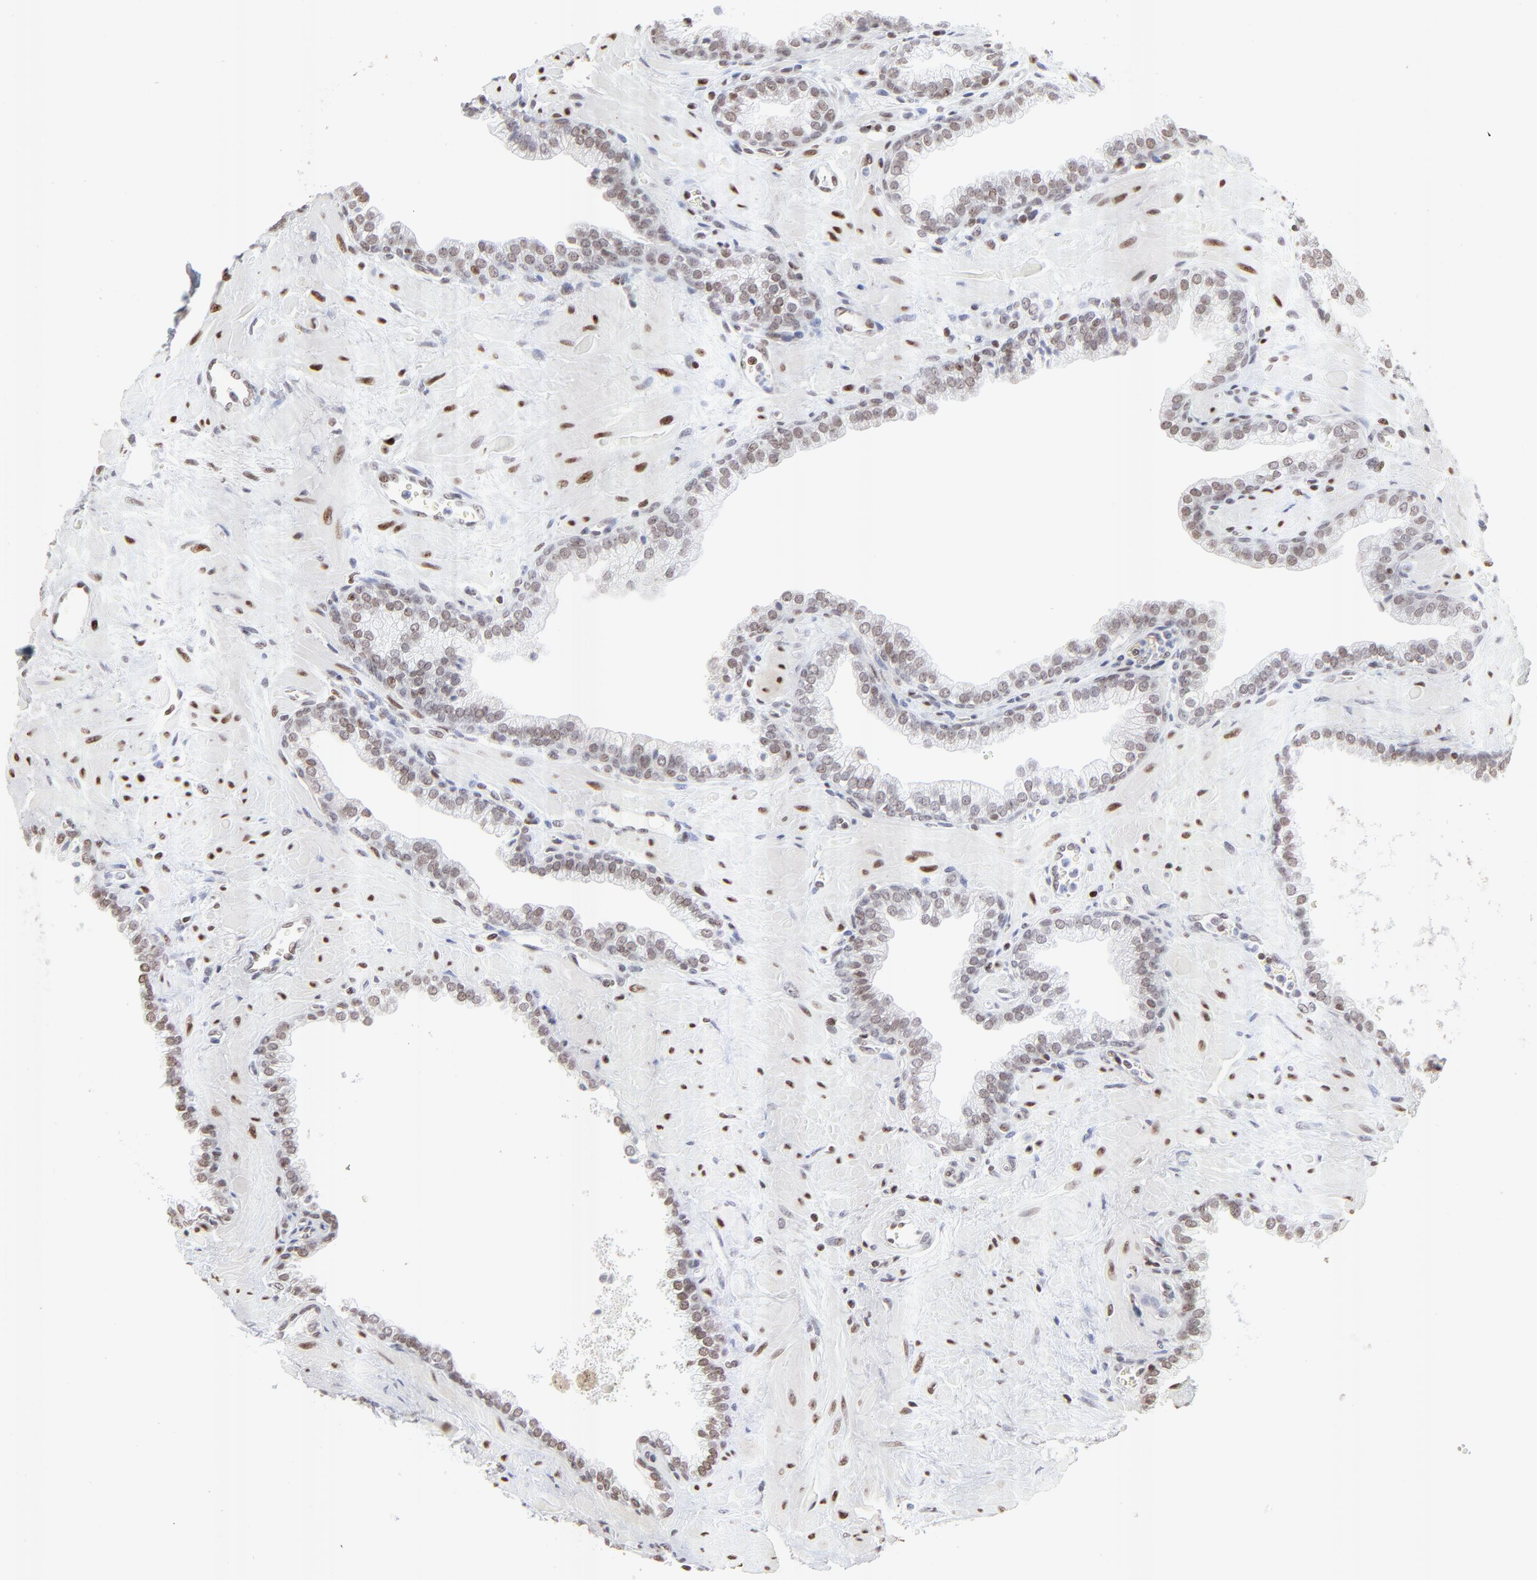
{"staining": {"intensity": "weak", "quantity": "<25%", "location": "nuclear"}, "tissue": "prostate", "cell_type": "Glandular cells", "image_type": "normal", "snomed": [{"axis": "morphology", "description": "Normal tissue, NOS"}, {"axis": "topography", "description": "Prostate"}], "caption": "Prostate stained for a protein using immunohistochemistry shows no positivity glandular cells.", "gene": "PARP1", "patient": {"sex": "male", "age": 60}}